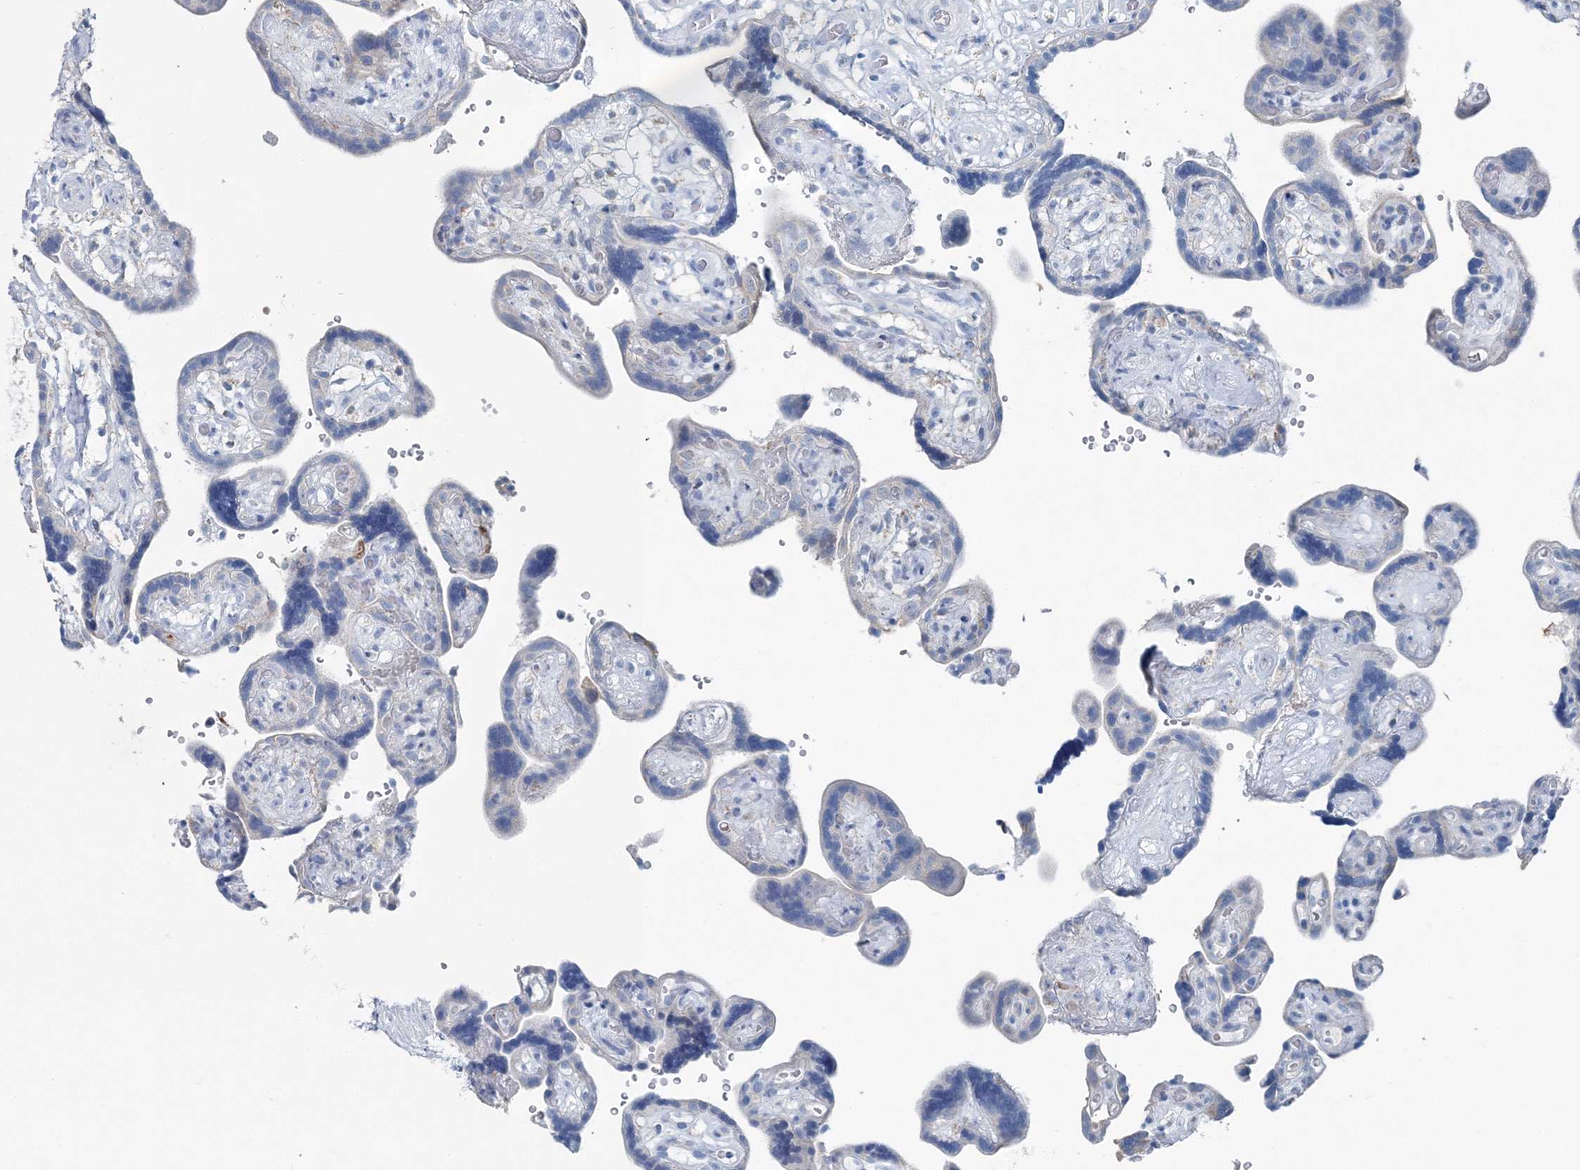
{"staining": {"intensity": "negative", "quantity": "none", "location": "none"}, "tissue": "placenta", "cell_type": "Decidual cells", "image_type": "normal", "snomed": [{"axis": "morphology", "description": "Normal tissue, NOS"}, {"axis": "topography", "description": "Placenta"}], "caption": "A photomicrograph of placenta stained for a protein demonstrates no brown staining in decidual cells. Brightfield microscopy of immunohistochemistry (IHC) stained with DAB (brown) and hematoxylin (blue), captured at high magnification.", "gene": "GABARAPL2", "patient": {"sex": "female", "age": 30}}